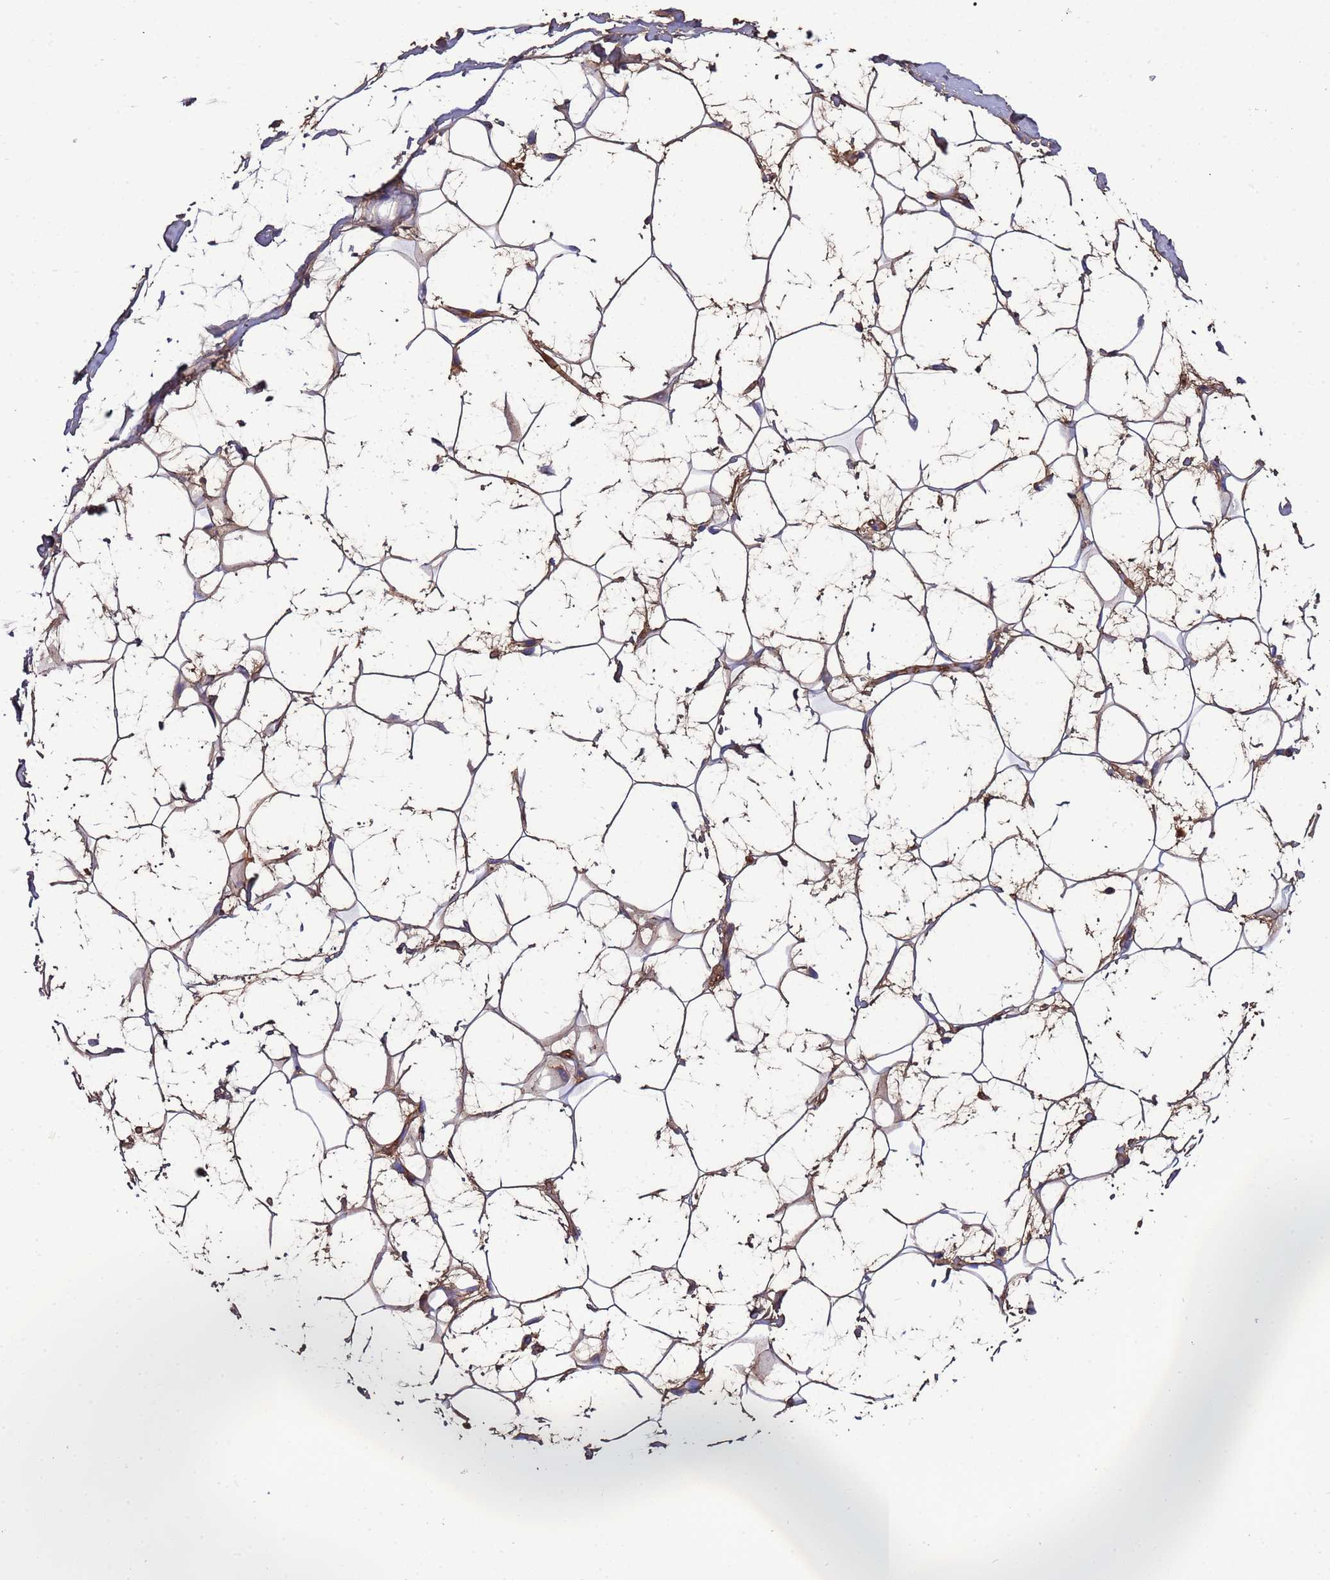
{"staining": {"intensity": "moderate", "quantity": ">75%", "location": "cytoplasmic/membranous"}, "tissue": "adipose tissue", "cell_type": "Adipocytes", "image_type": "normal", "snomed": [{"axis": "morphology", "description": "Normal tissue, NOS"}, {"axis": "topography", "description": "Breast"}], "caption": "Adipose tissue stained with a brown dye displays moderate cytoplasmic/membranous positive expression in about >75% of adipocytes.", "gene": "H1", "patient": {"sex": "female", "age": 26}}